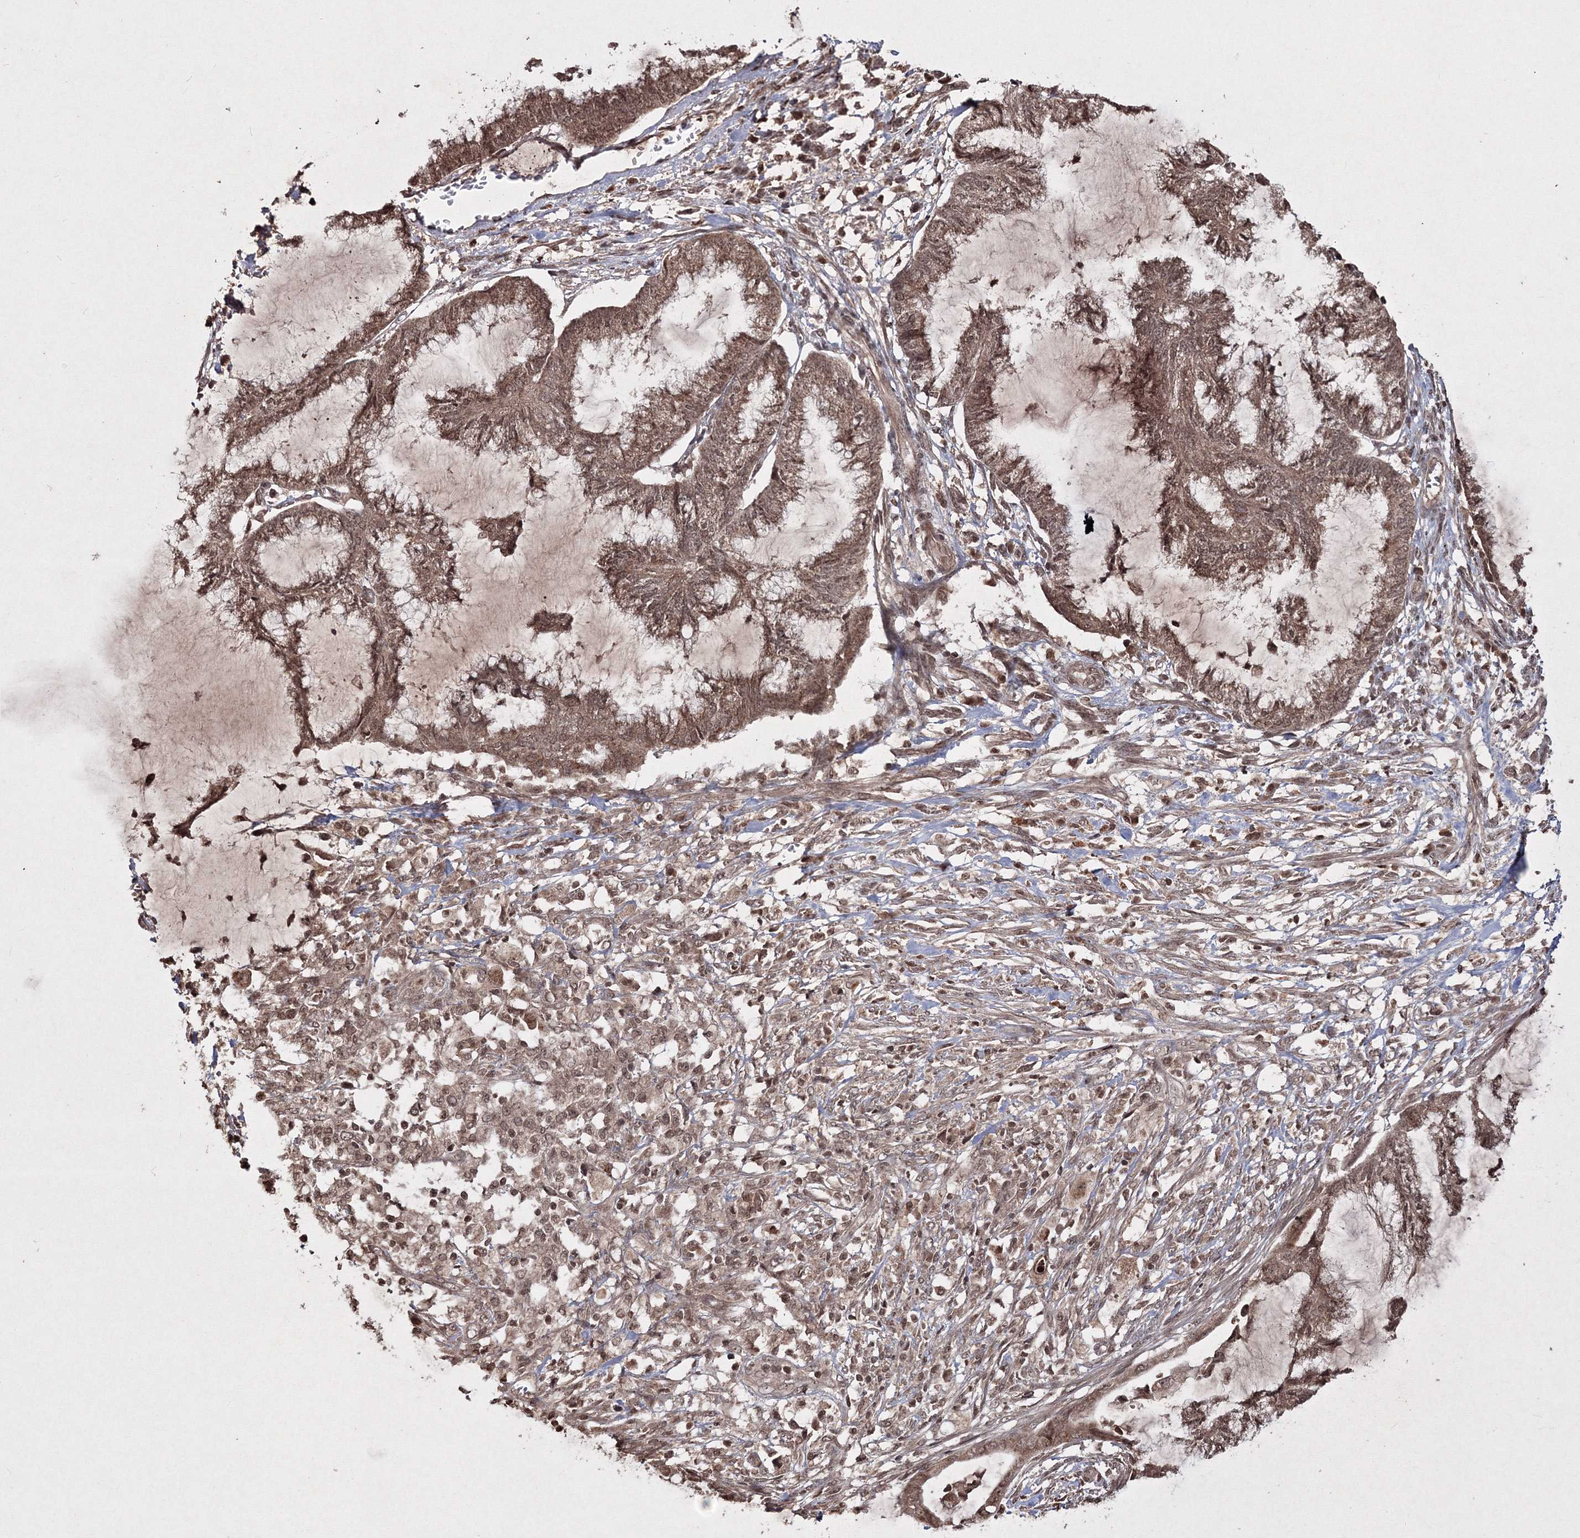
{"staining": {"intensity": "strong", "quantity": ">75%", "location": "cytoplasmic/membranous,nuclear"}, "tissue": "endometrial cancer", "cell_type": "Tumor cells", "image_type": "cancer", "snomed": [{"axis": "morphology", "description": "Adenocarcinoma, NOS"}, {"axis": "topography", "description": "Endometrium"}], "caption": "The image shows a brown stain indicating the presence of a protein in the cytoplasmic/membranous and nuclear of tumor cells in endometrial cancer. (DAB (3,3'-diaminobenzidine) IHC with brightfield microscopy, high magnification).", "gene": "PEX13", "patient": {"sex": "female", "age": 86}}